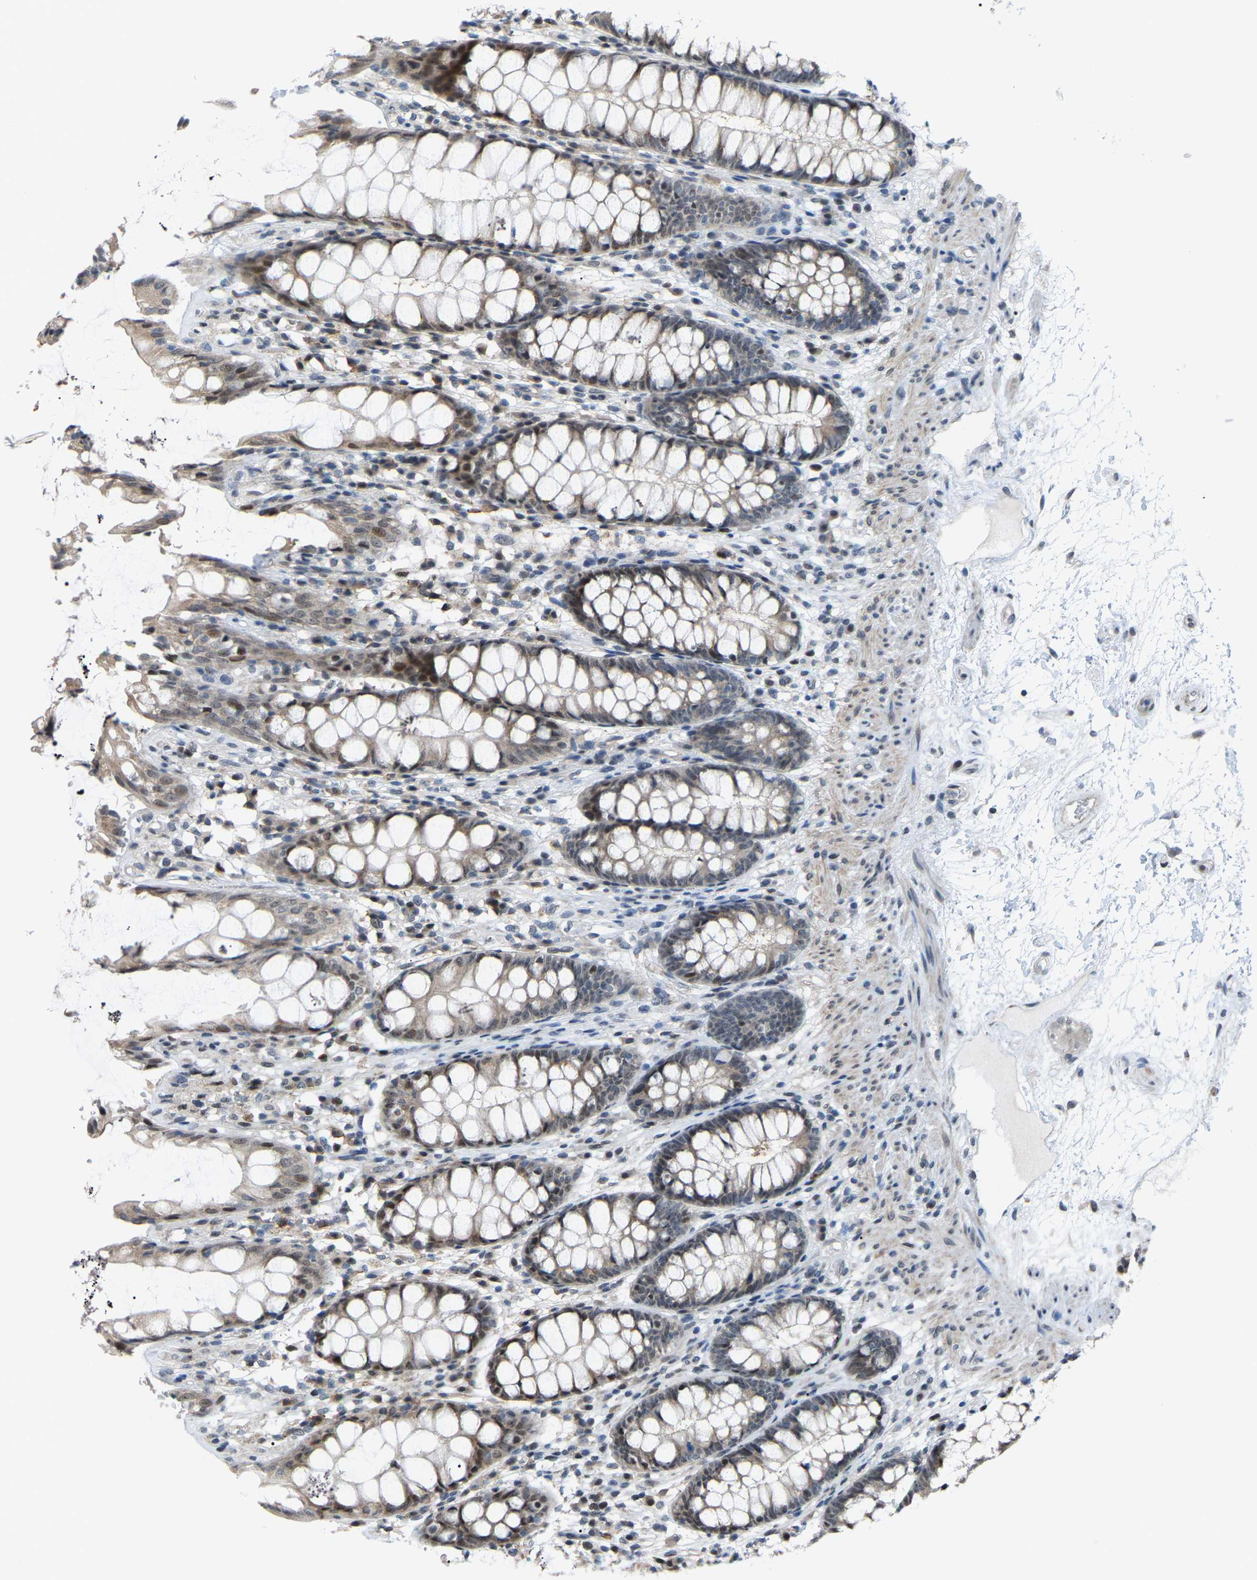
{"staining": {"intensity": "moderate", "quantity": "25%-75%", "location": "cytoplasmic/membranous"}, "tissue": "rectum", "cell_type": "Glandular cells", "image_type": "normal", "snomed": [{"axis": "morphology", "description": "Normal tissue, NOS"}, {"axis": "topography", "description": "Rectum"}], "caption": "Immunohistochemistry (IHC) histopathology image of unremarkable human rectum stained for a protein (brown), which shows medium levels of moderate cytoplasmic/membranous positivity in approximately 25%-75% of glandular cells.", "gene": "CROT", "patient": {"sex": "male", "age": 64}}